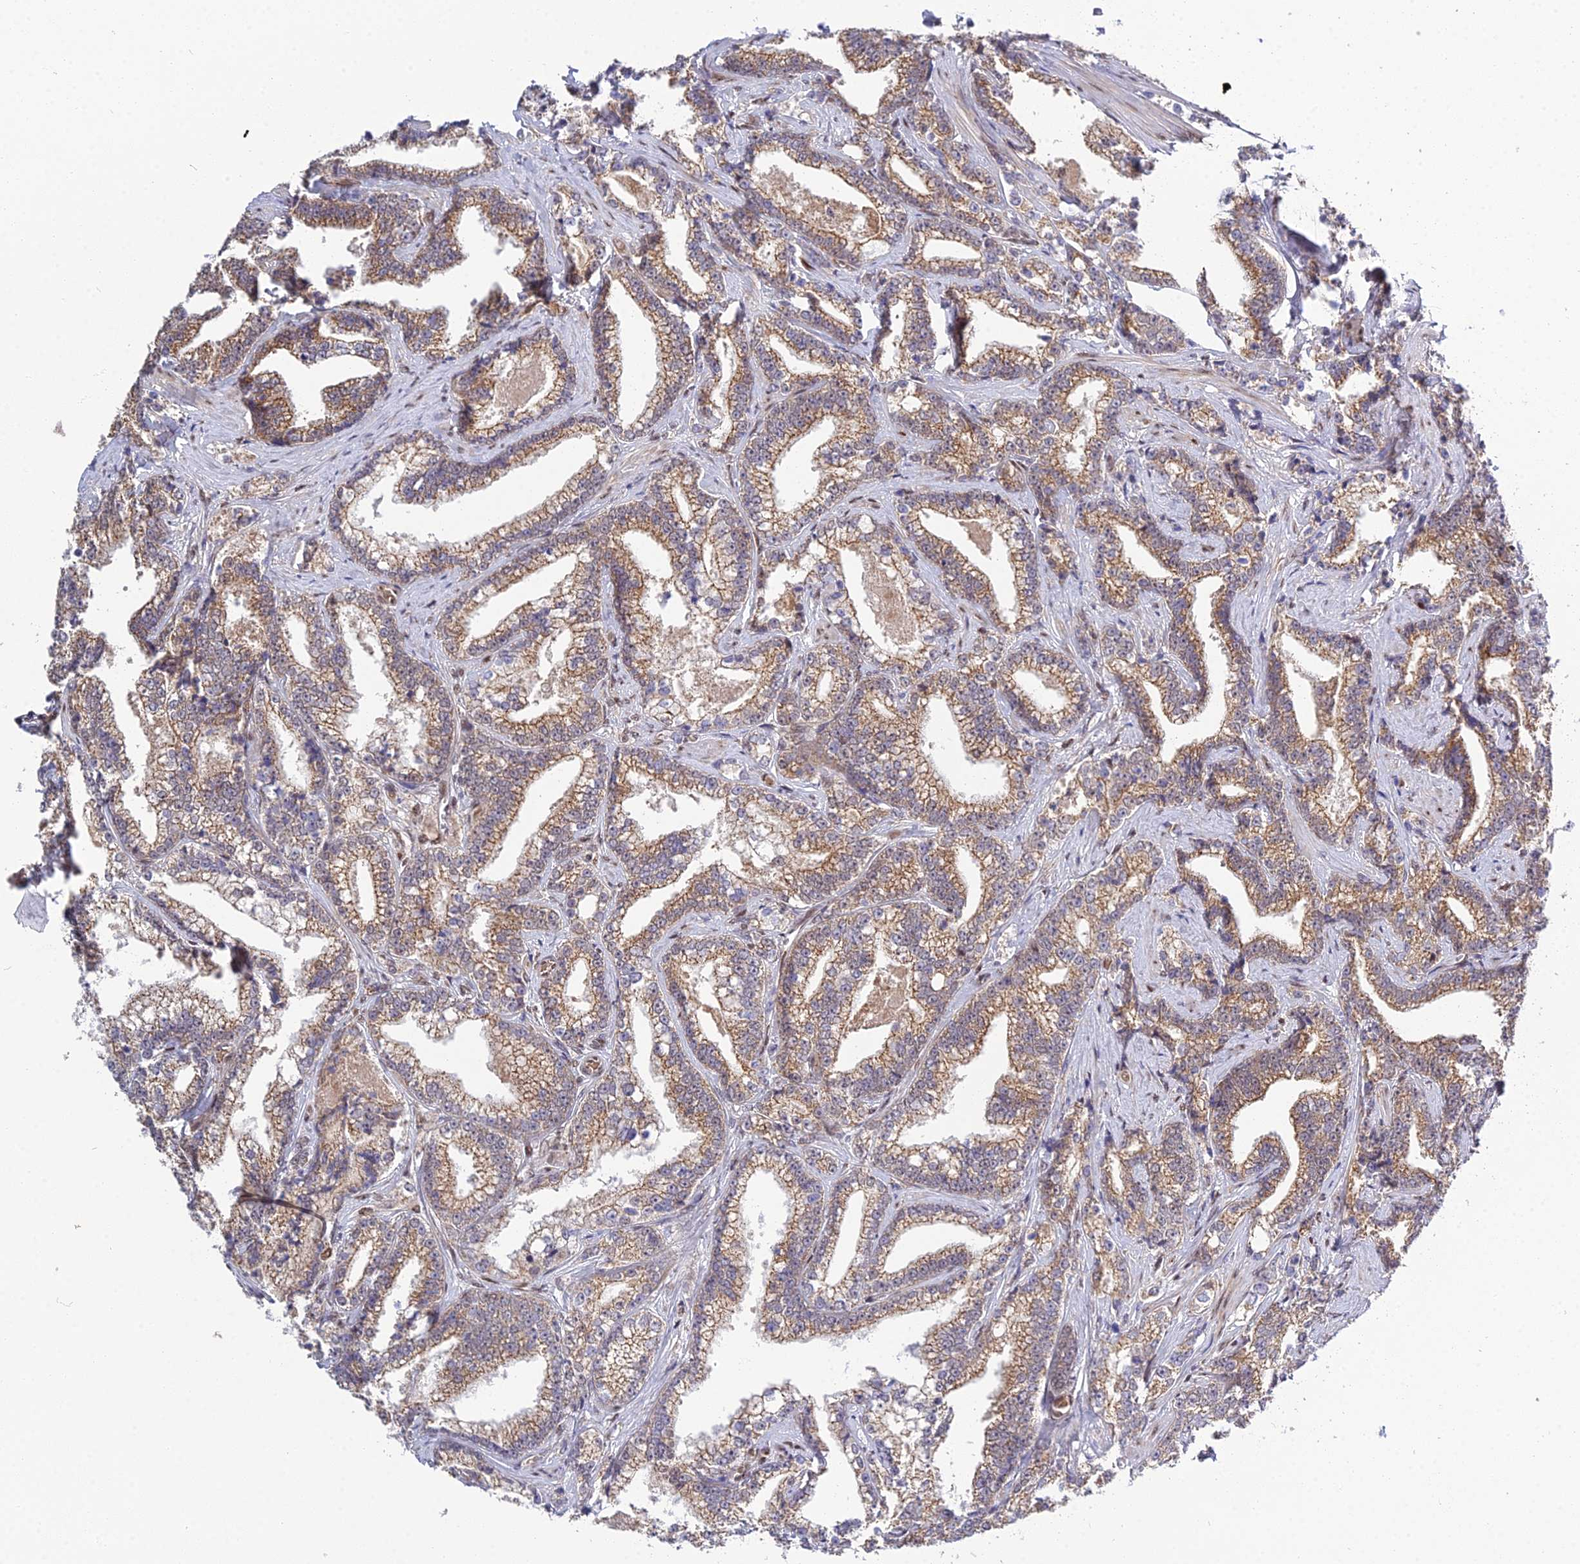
{"staining": {"intensity": "moderate", "quantity": ">75%", "location": "cytoplasmic/membranous,nuclear"}, "tissue": "prostate cancer", "cell_type": "Tumor cells", "image_type": "cancer", "snomed": [{"axis": "morphology", "description": "Adenocarcinoma, High grade"}, {"axis": "topography", "description": "Prostate and seminal vesicle, NOS"}], "caption": "This histopathology image displays immunohistochemistry staining of human prostate cancer, with medium moderate cytoplasmic/membranous and nuclear expression in approximately >75% of tumor cells.", "gene": "ARL2", "patient": {"sex": "male", "age": 67}}